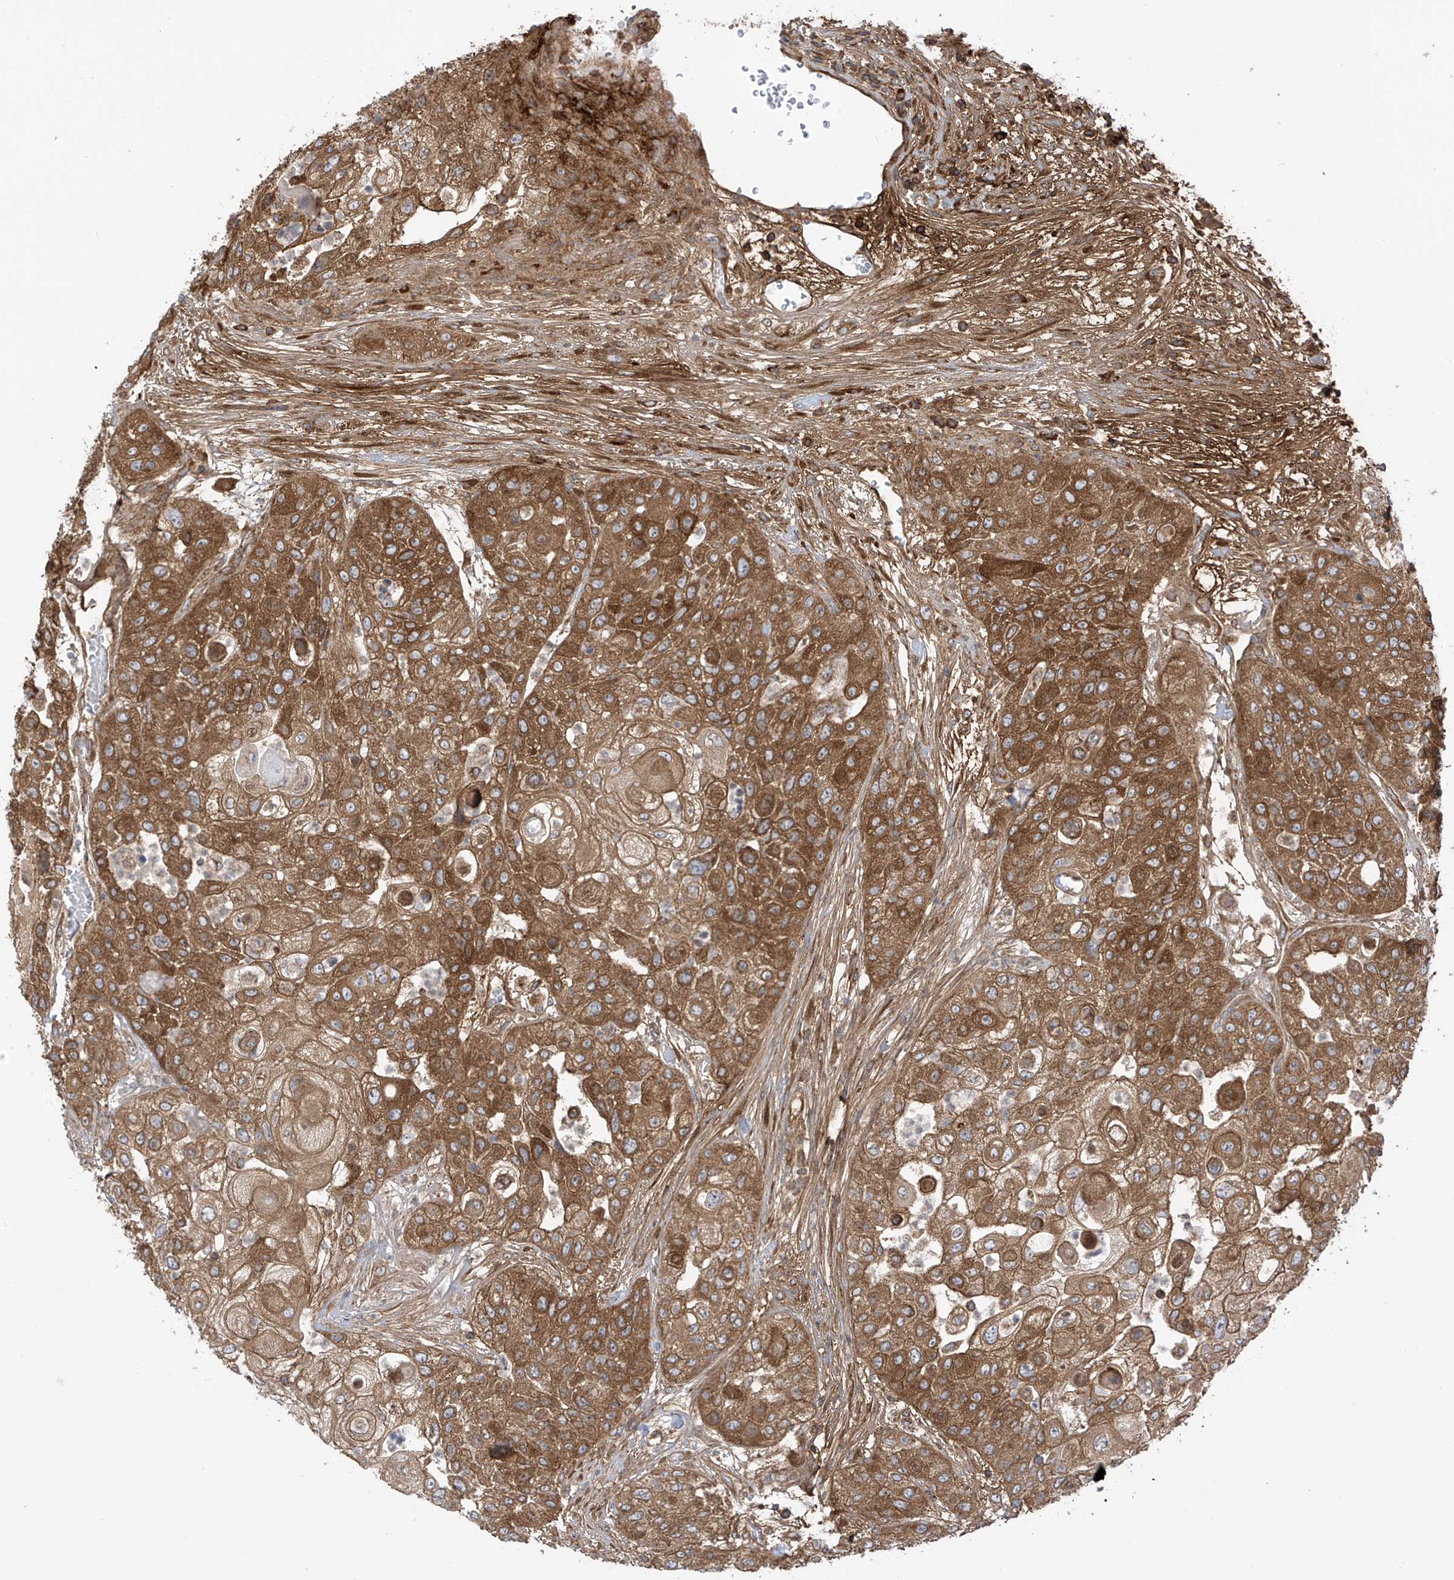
{"staining": {"intensity": "moderate", "quantity": ">75%", "location": "cytoplasmic/membranous"}, "tissue": "urothelial cancer", "cell_type": "Tumor cells", "image_type": "cancer", "snomed": [{"axis": "morphology", "description": "Urothelial carcinoma, High grade"}, {"axis": "topography", "description": "Urinary bladder"}], "caption": "Urothelial cancer stained for a protein shows moderate cytoplasmic/membranous positivity in tumor cells.", "gene": "REPS1", "patient": {"sex": "female", "age": 79}}